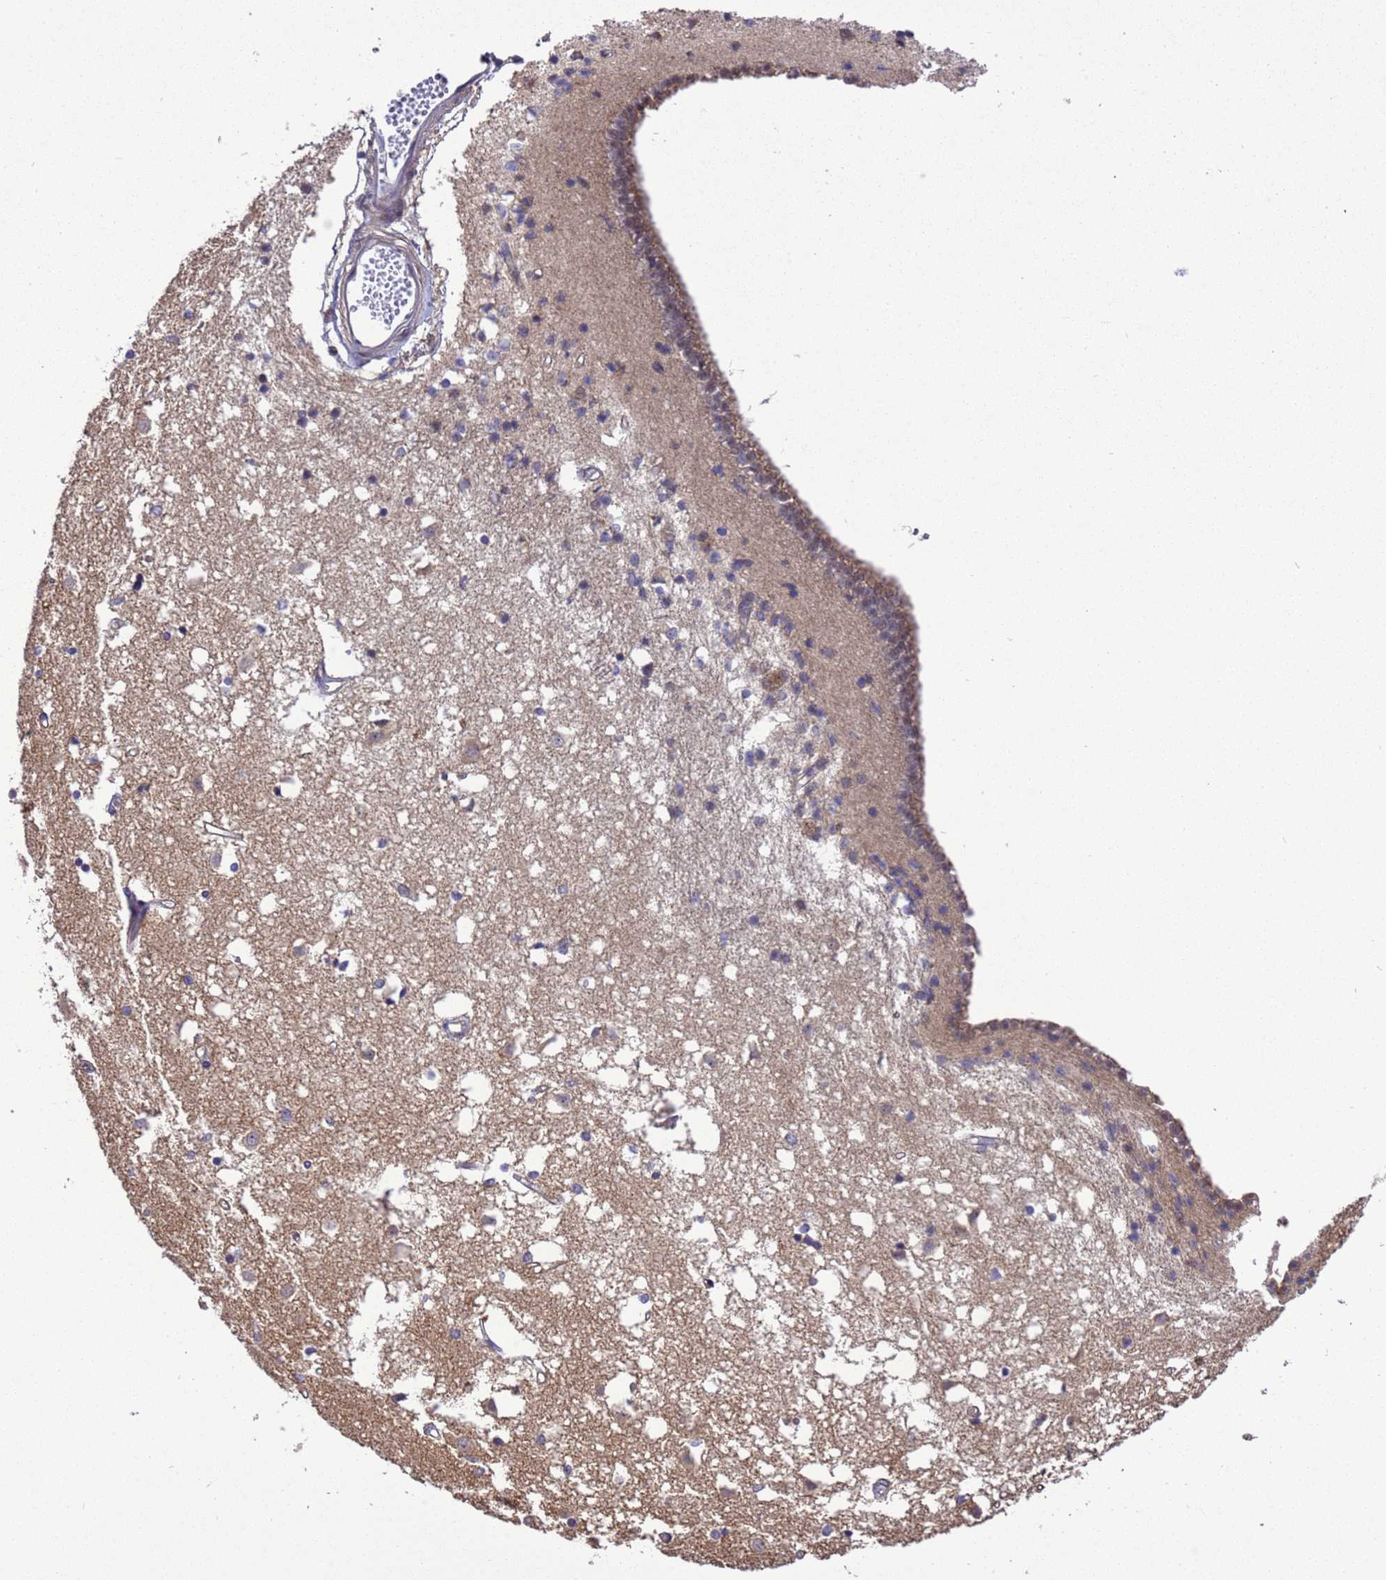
{"staining": {"intensity": "moderate", "quantity": "<25%", "location": "cytoplasmic/membranous"}, "tissue": "caudate", "cell_type": "Glial cells", "image_type": "normal", "snomed": [{"axis": "morphology", "description": "Normal tissue, NOS"}, {"axis": "topography", "description": "Lateral ventricle wall"}], "caption": "Immunohistochemistry (IHC) (DAB (3,3'-diaminobenzidine)) staining of unremarkable human caudate reveals moderate cytoplasmic/membranous protein staining in approximately <25% of glial cells.", "gene": "ZFP69B", "patient": {"sex": "male", "age": 45}}